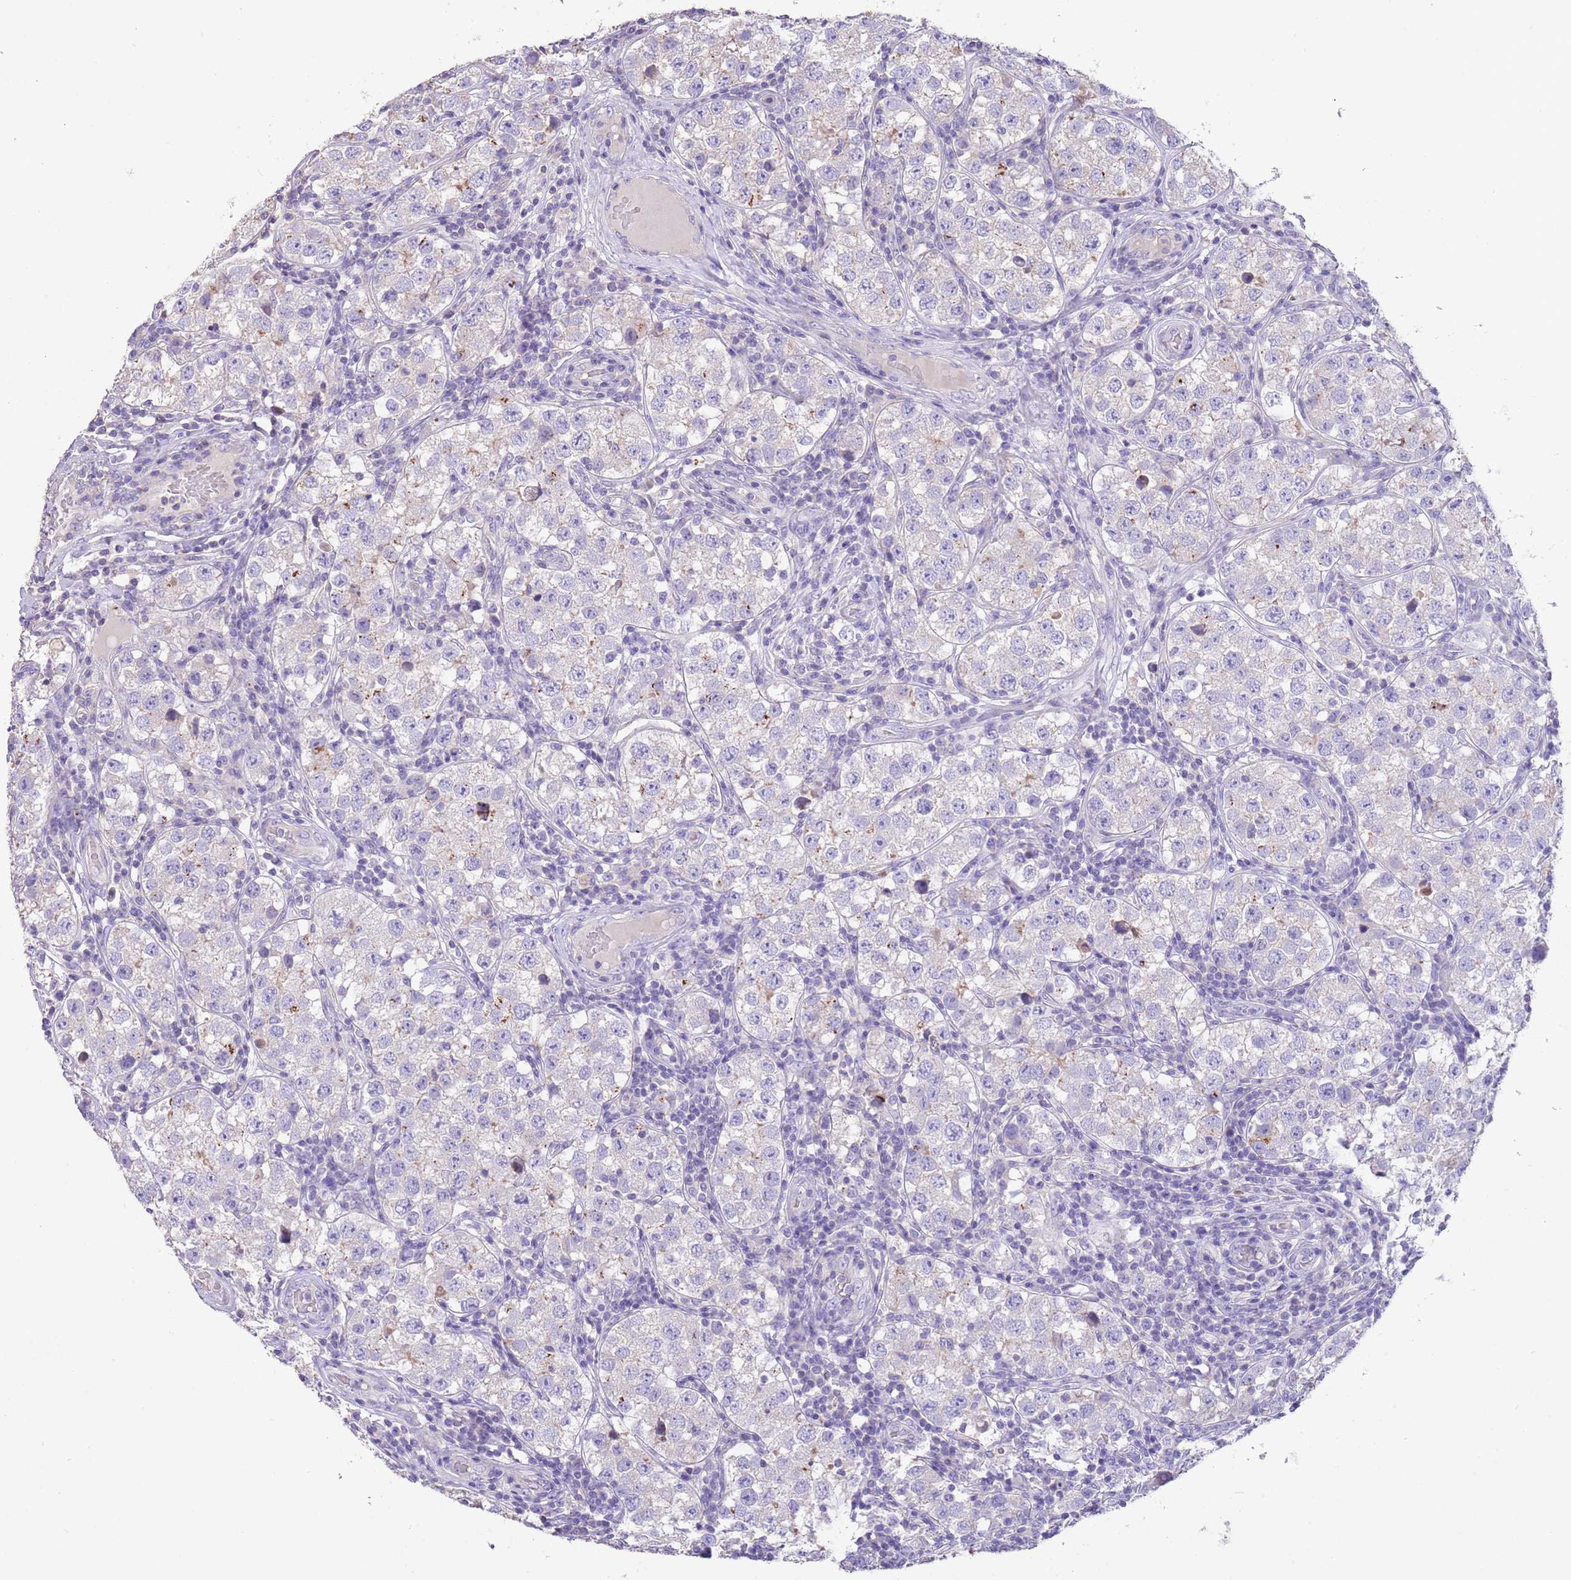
{"staining": {"intensity": "negative", "quantity": "none", "location": "none"}, "tissue": "testis cancer", "cell_type": "Tumor cells", "image_type": "cancer", "snomed": [{"axis": "morphology", "description": "Seminoma, NOS"}, {"axis": "topography", "description": "Testis"}], "caption": "Immunohistochemical staining of testis cancer (seminoma) demonstrates no significant expression in tumor cells. (Stains: DAB immunohistochemistry (IHC) with hematoxylin counter stain, Microscopy: brightfield microscopy at high magnification).", "gene": "SFTPA1", "patient": {"sex": "male", "age": 34}}